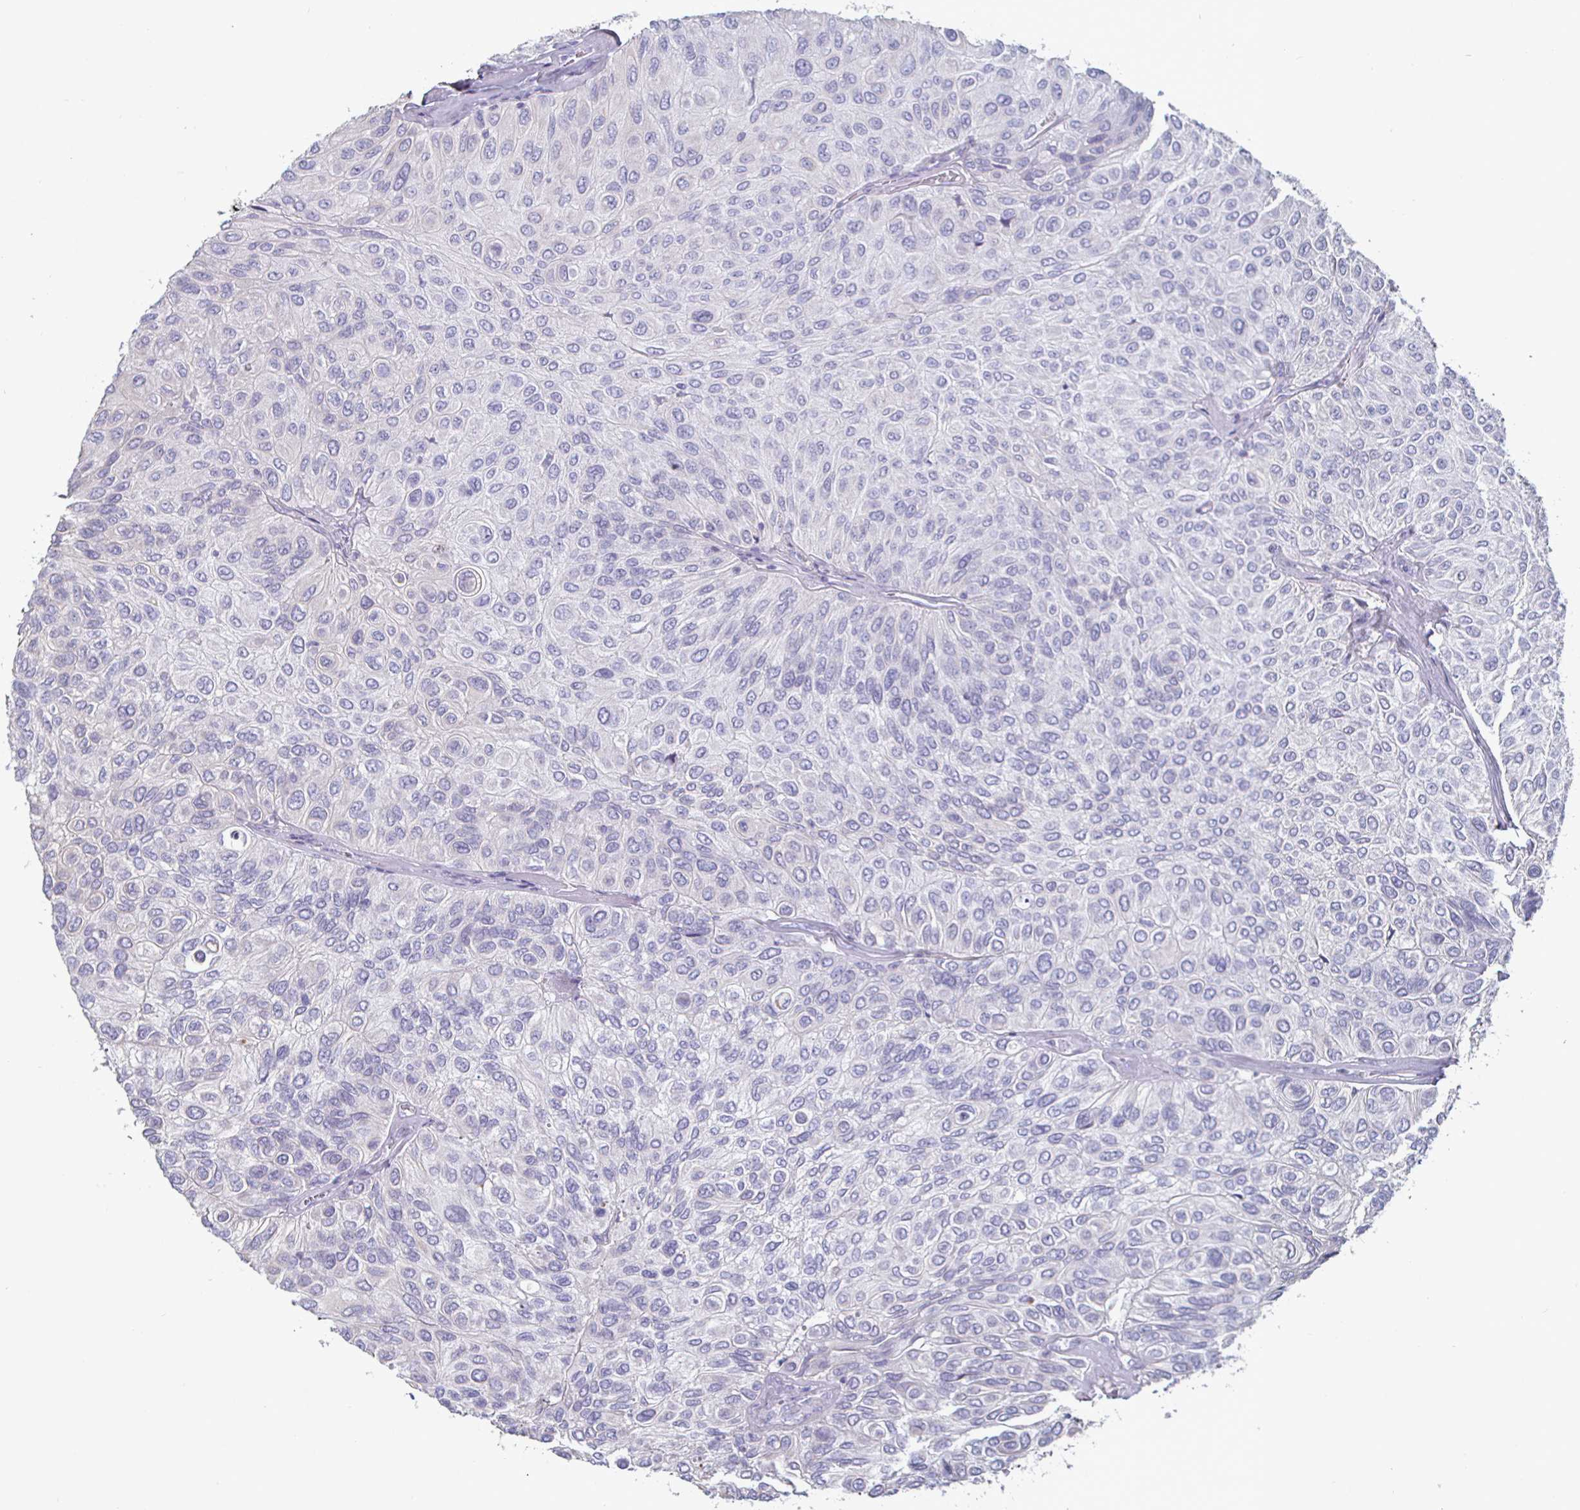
{"staining": {"intensity": "negative", "quantity": "none", "location": "none"}, "tissue": "urothelial cancer", "cell_type": "Tumor cells", "image_type": "cancer", "snomed": [{"axis": "morphology", "description": "Urothelial carcinoma, High grade"}, {"axis": "topography", "description": "Urinary bladder"}], "caption": "Tumor cells are negative for brown protein staining in high-grade urothelial carcinoma.", "gene": "ENPP1", "patient": {"sex": "male", "age": 66}}